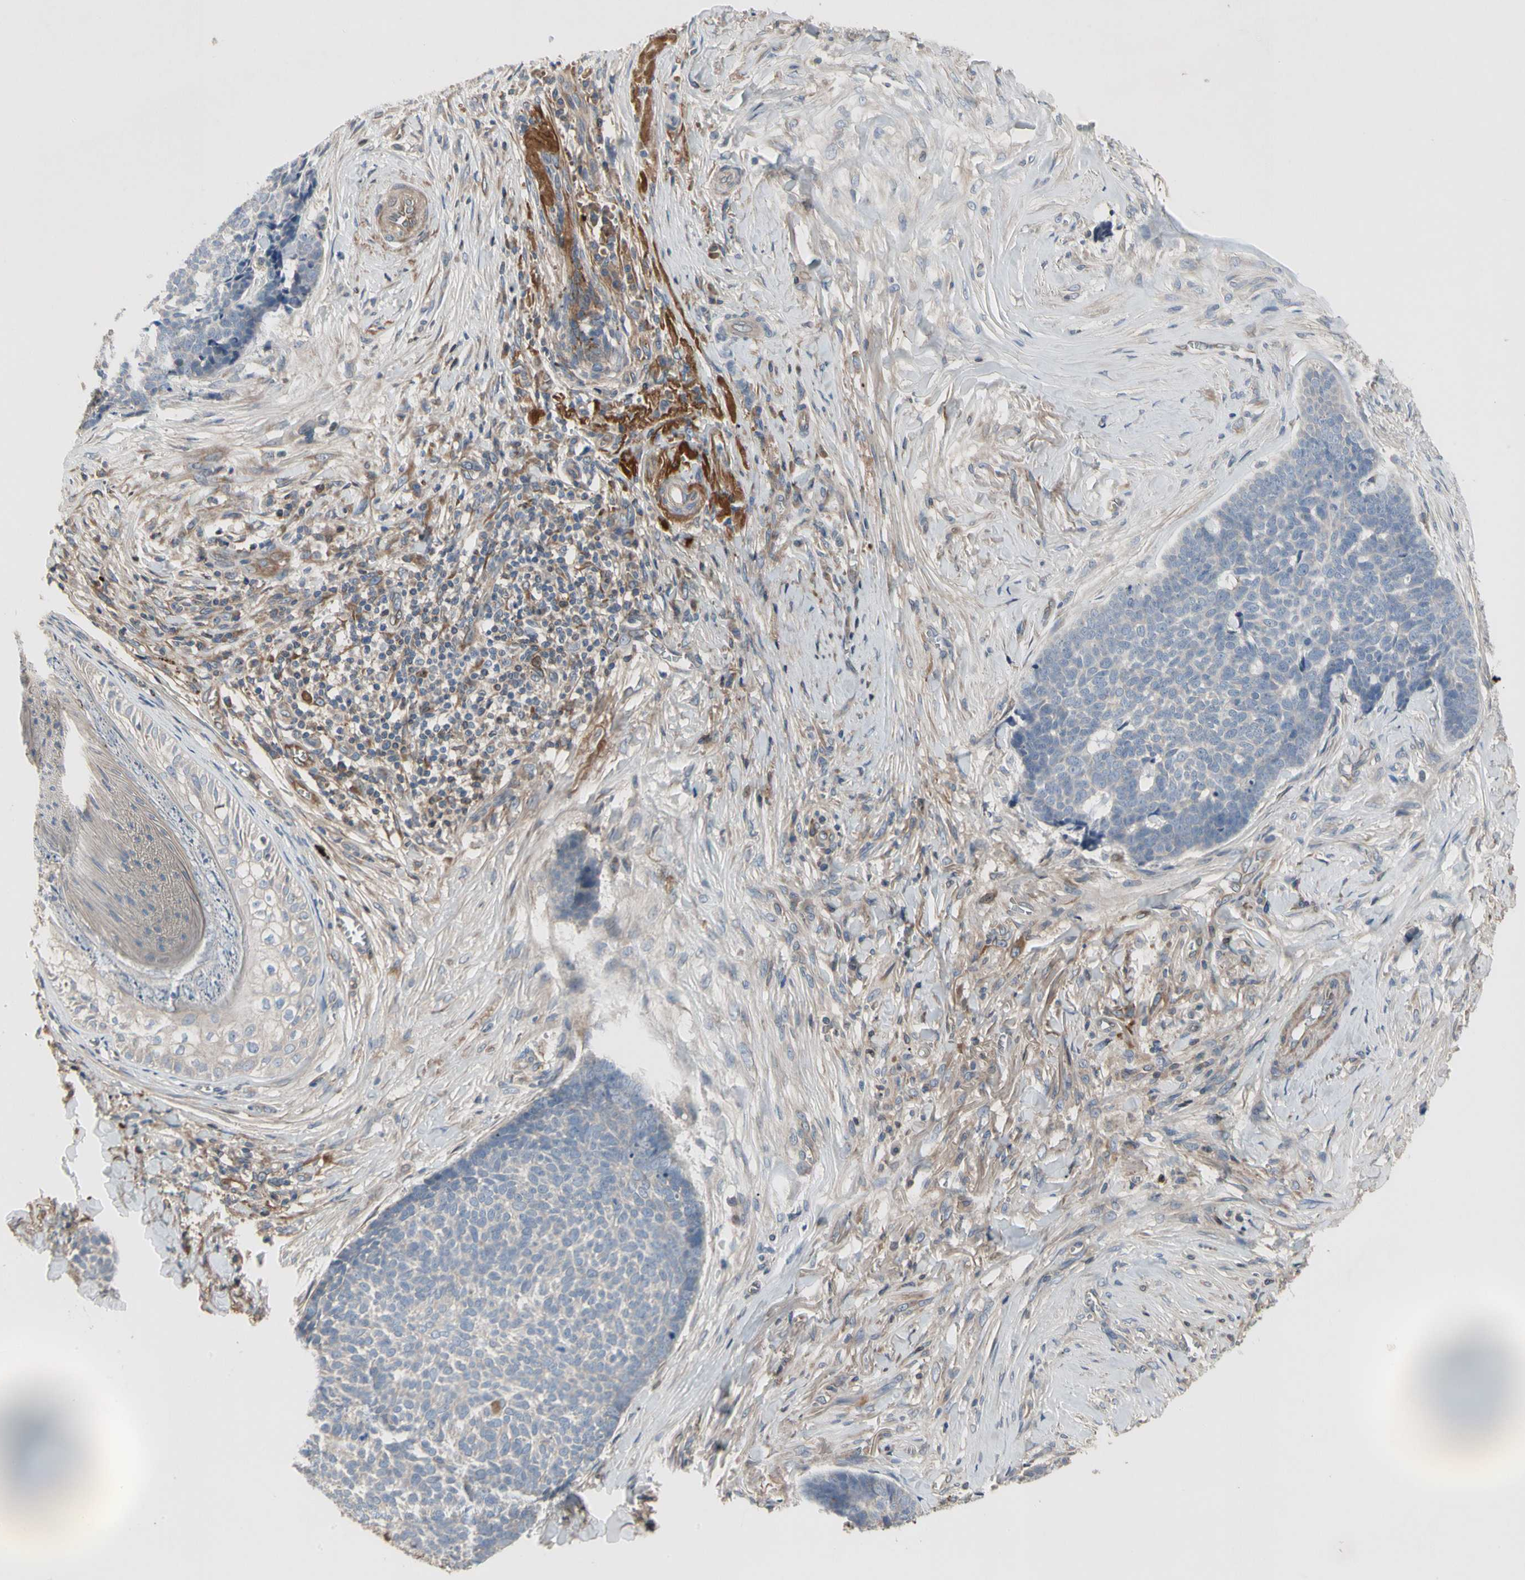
{"staining": {"intensity": "negative", "quantity": "none", "location": "none"}, "tissue": "skin cancer", "cell_type": "Tumor cells", "image_type": "cancer", "snomed": [{"axis": "morphology", "description": "Basal cell carcinoma"}, {"axis": "topography", "description": "Skin"}], "caption": "This is a photomicrograph of IHC staining of basal cell carcinoma (skin), which shows no expression in tumor cells. (DAB immunohistochemistry (IHC) with hematoxylin counter stain).", "gene": "CRTAC1", "patient": {"sex": "male", "age": 84}}